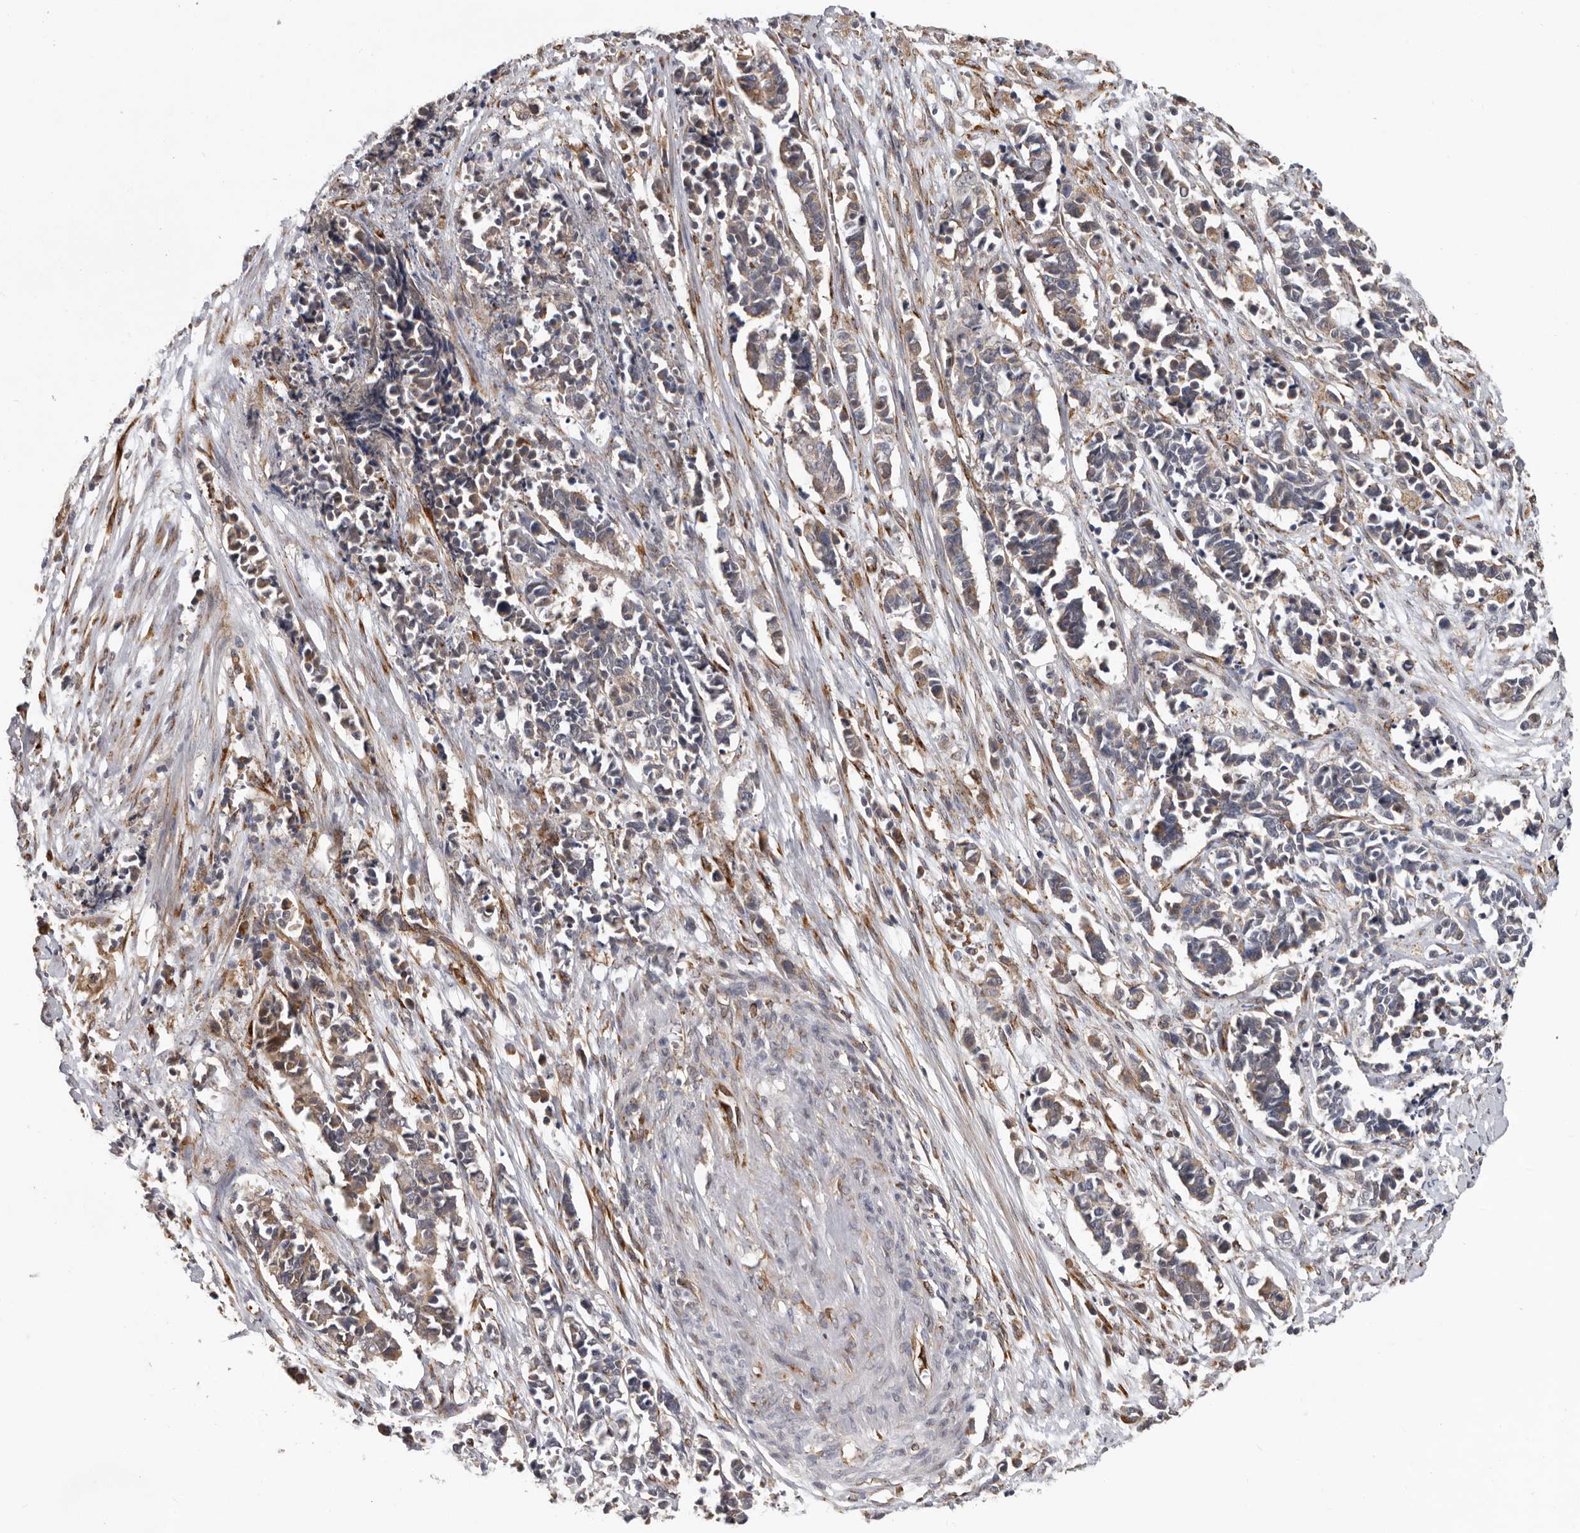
{"staining": {"intensity": "weak", "quantity": "<25%", "location": "cytoplasmic/membranous"}, "tissue": "cervical cancer", "cell_type": "Tumor cells", "image_type": "cancer", "snomed": [{"axis": "morphology", "description": "Normal tissue, NOS"}, {"axis": "morphology", "description": "Squamous cell carcinoma, NOS"}, {"axis": "topography", "description": "Cervix"}], "caption": "A high-resolution micrograph shows IHC staining of cervical cancer (squamous cell carcinoma), which shows no significant staining in tumor cells.", "gene": "MTF1", "patient": {"sex": "female", "age": 35}}